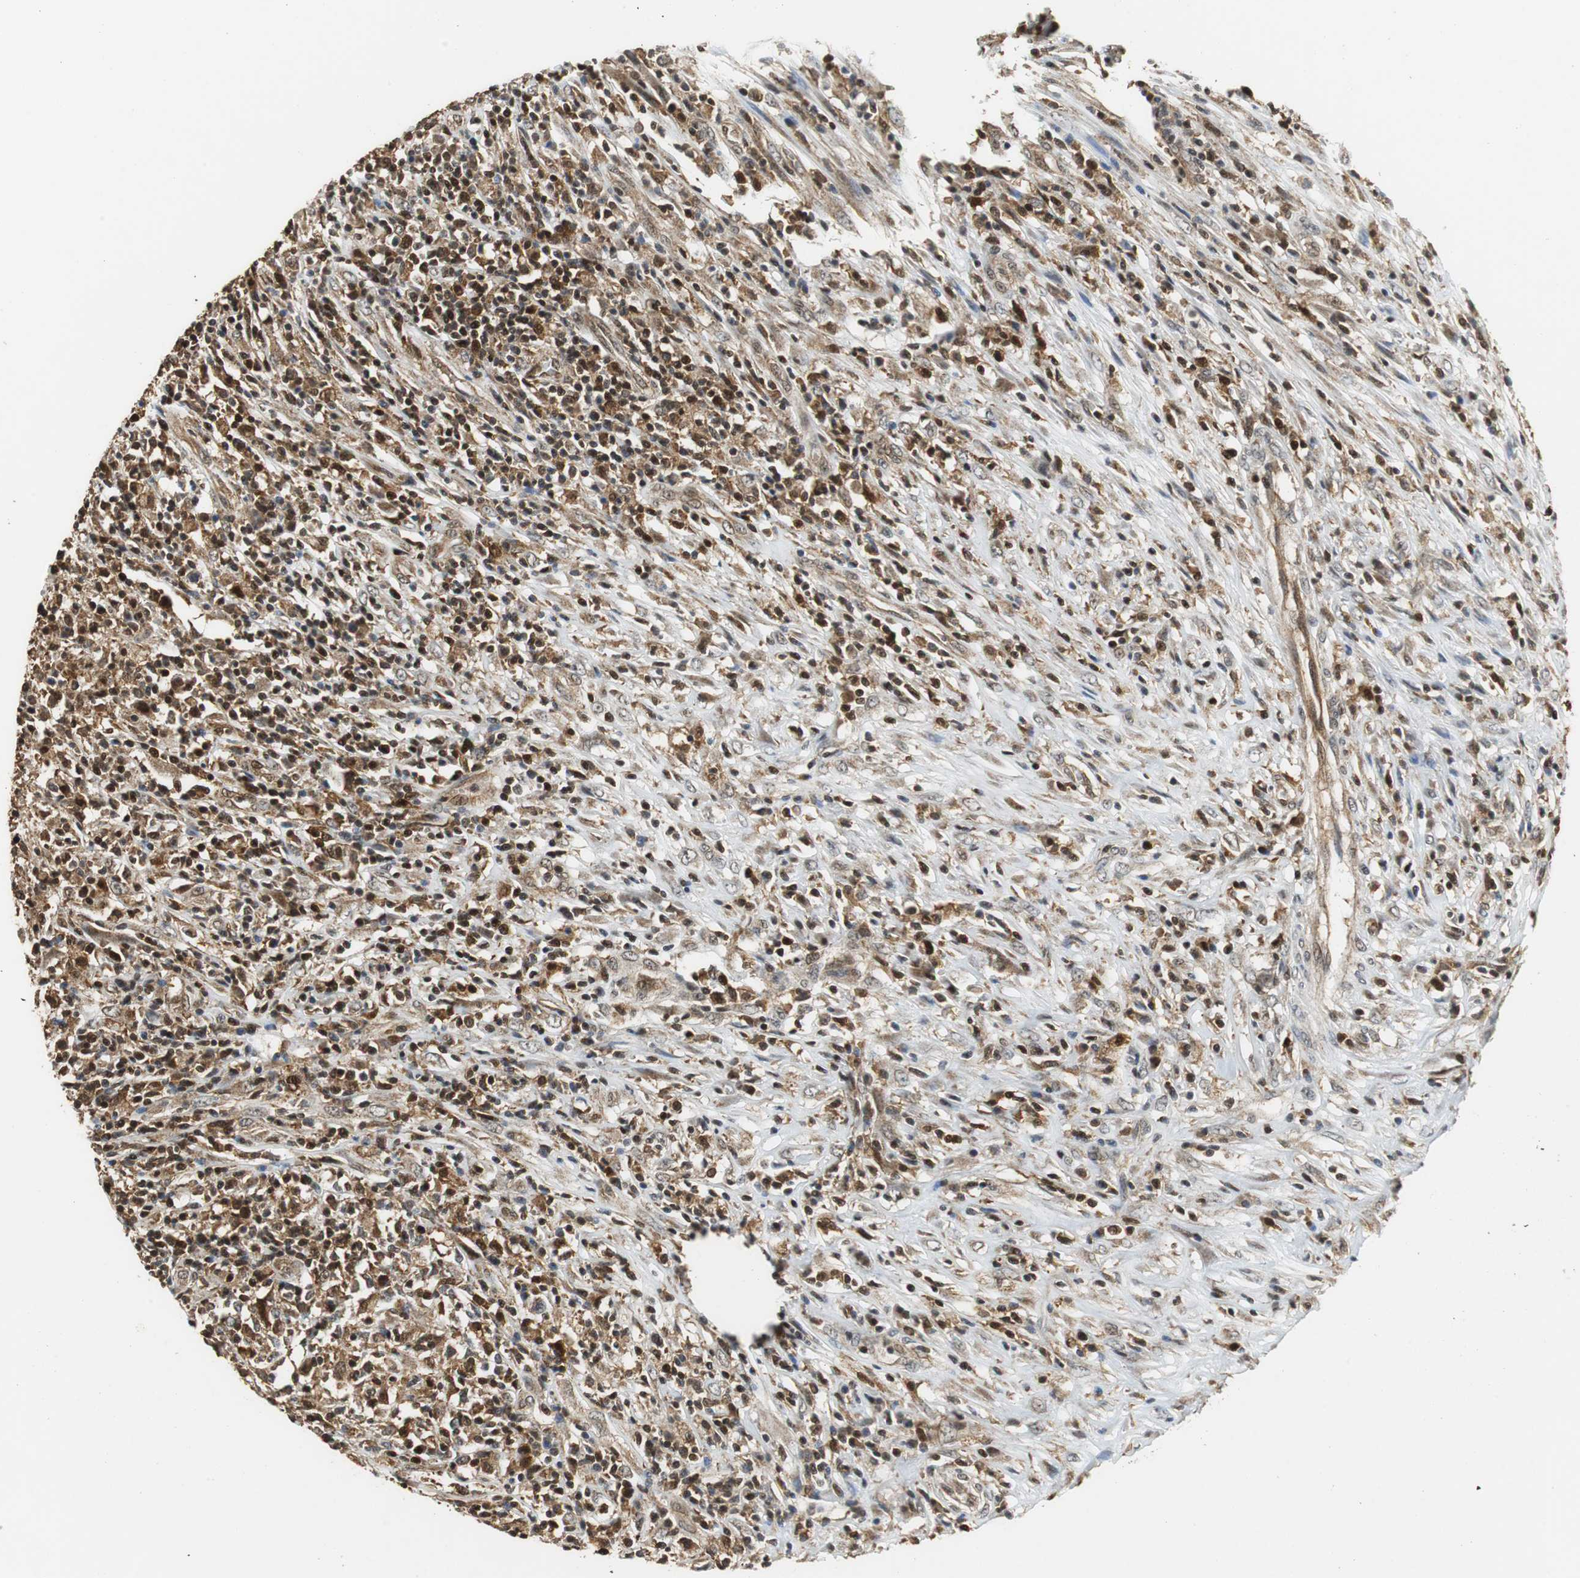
{"staining": {"intensity": "strong", "quantity": ">75%", "location": "cytoplasmic/membranous"}, "tissue": "lymphoma", "cell_type": "Tumor cells", "image_type": "cancer", "snomed": [{"axis": "morphology", "description": "Malignant lymphoma, non-Hodgkin's type, High grade"}, {"axis": "topography", "description": "Lymph node"}], "caption": "Strong cytoplasmic/membranous staining for a protein is seen in about >75% of tumor cells of lymphoma using immunohistochemistry.", "gene": "GSDMD", "patient": {"sex": "female", "age": 84}}